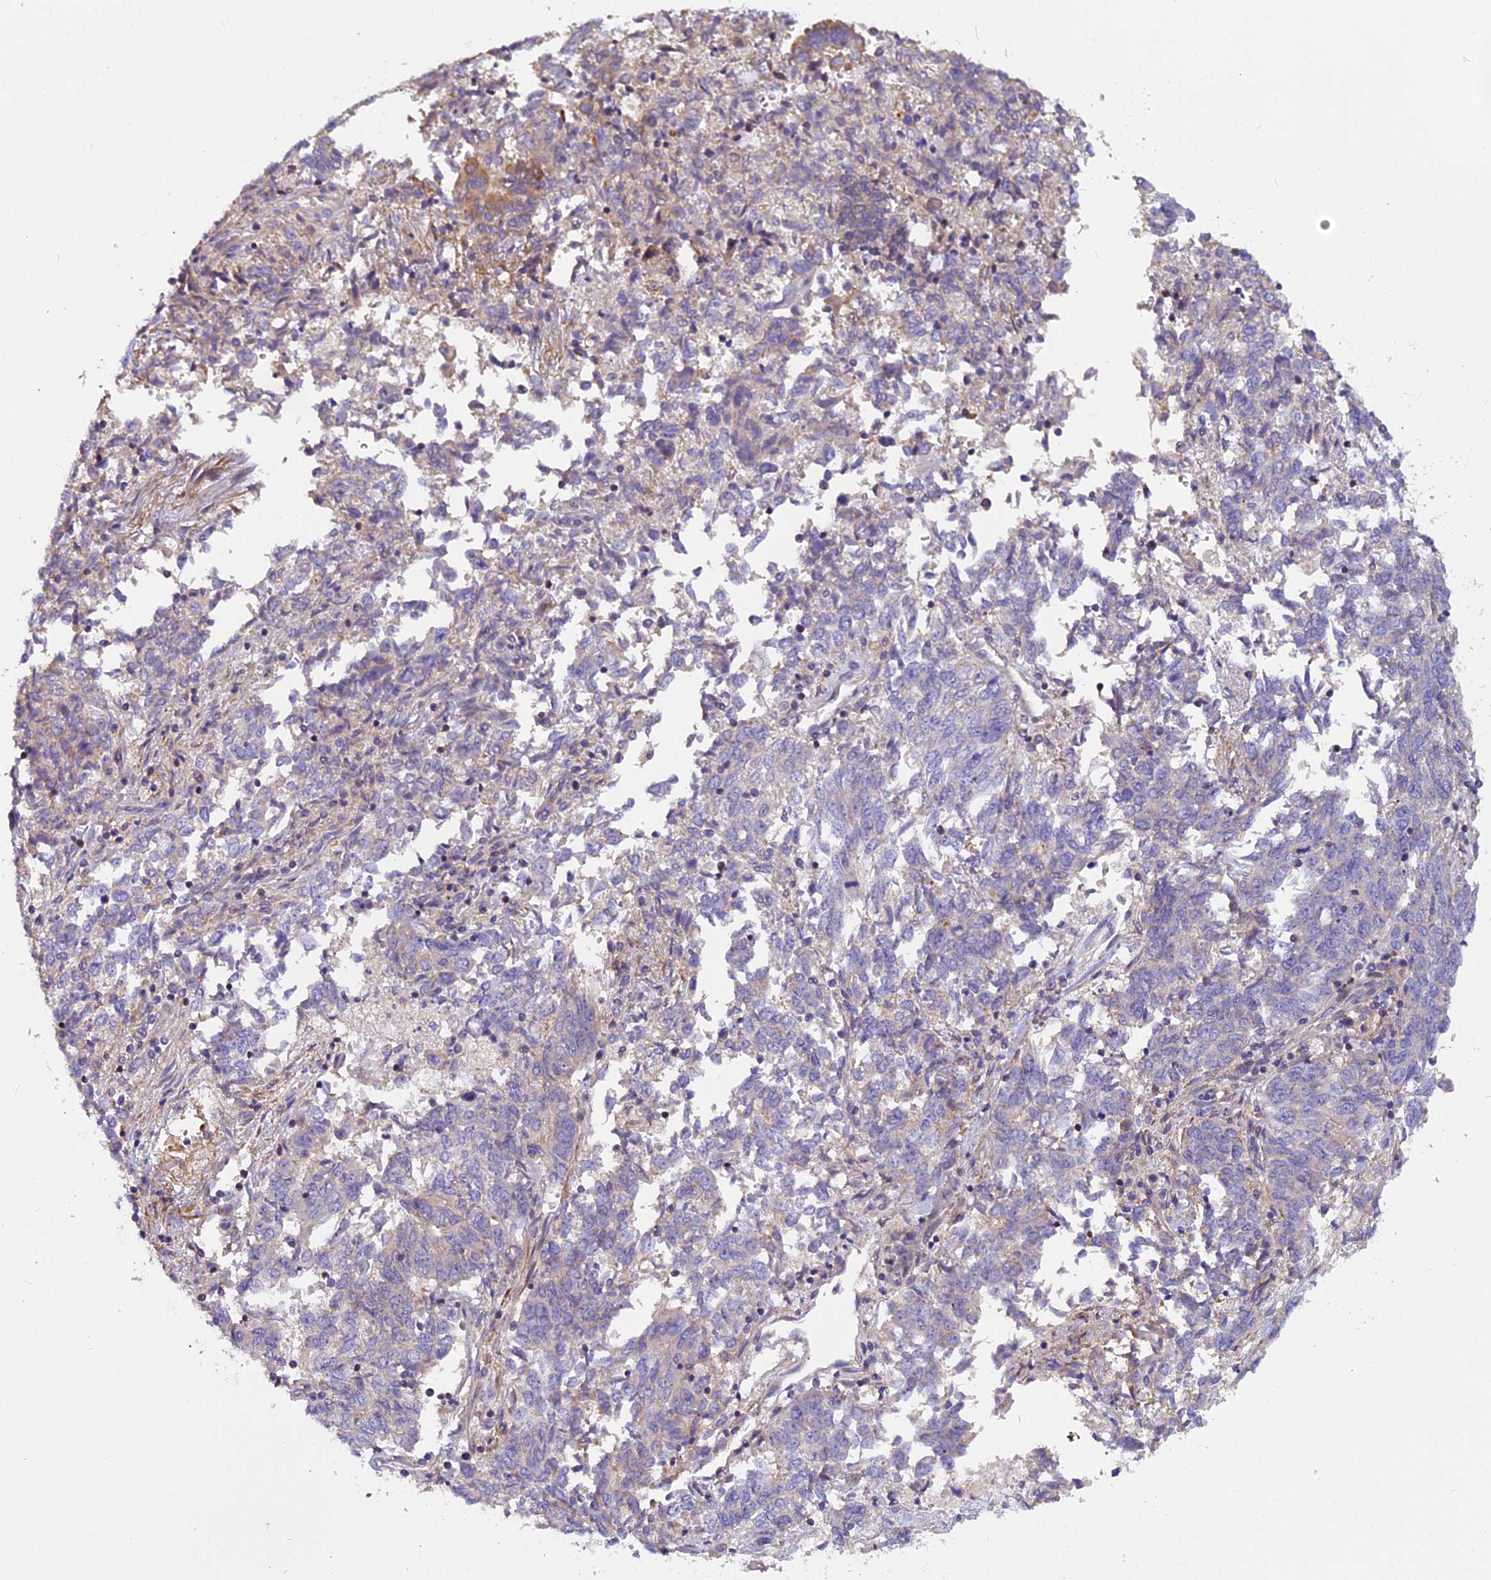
{"staining": {"intensity": "weak", "quantity": "<25%", "location": "cytoplasmic/membranous"}, "tissue": "endometrial cancer", "cell_type": "Tumor cells", "image_type": "cancer", "snomed": [{"axis": "morphology", "description": "Adenocarcinoma, NOS"}, {"axis": "topography", "description": "Endometrium"}], "caption": "Histopathology image shows no protein expression in tumor cells of endometrial cancer (adenocarcinoma) tissue.", "gene": "FAM98C", "patient": {"sex": "female", "age": 80}}